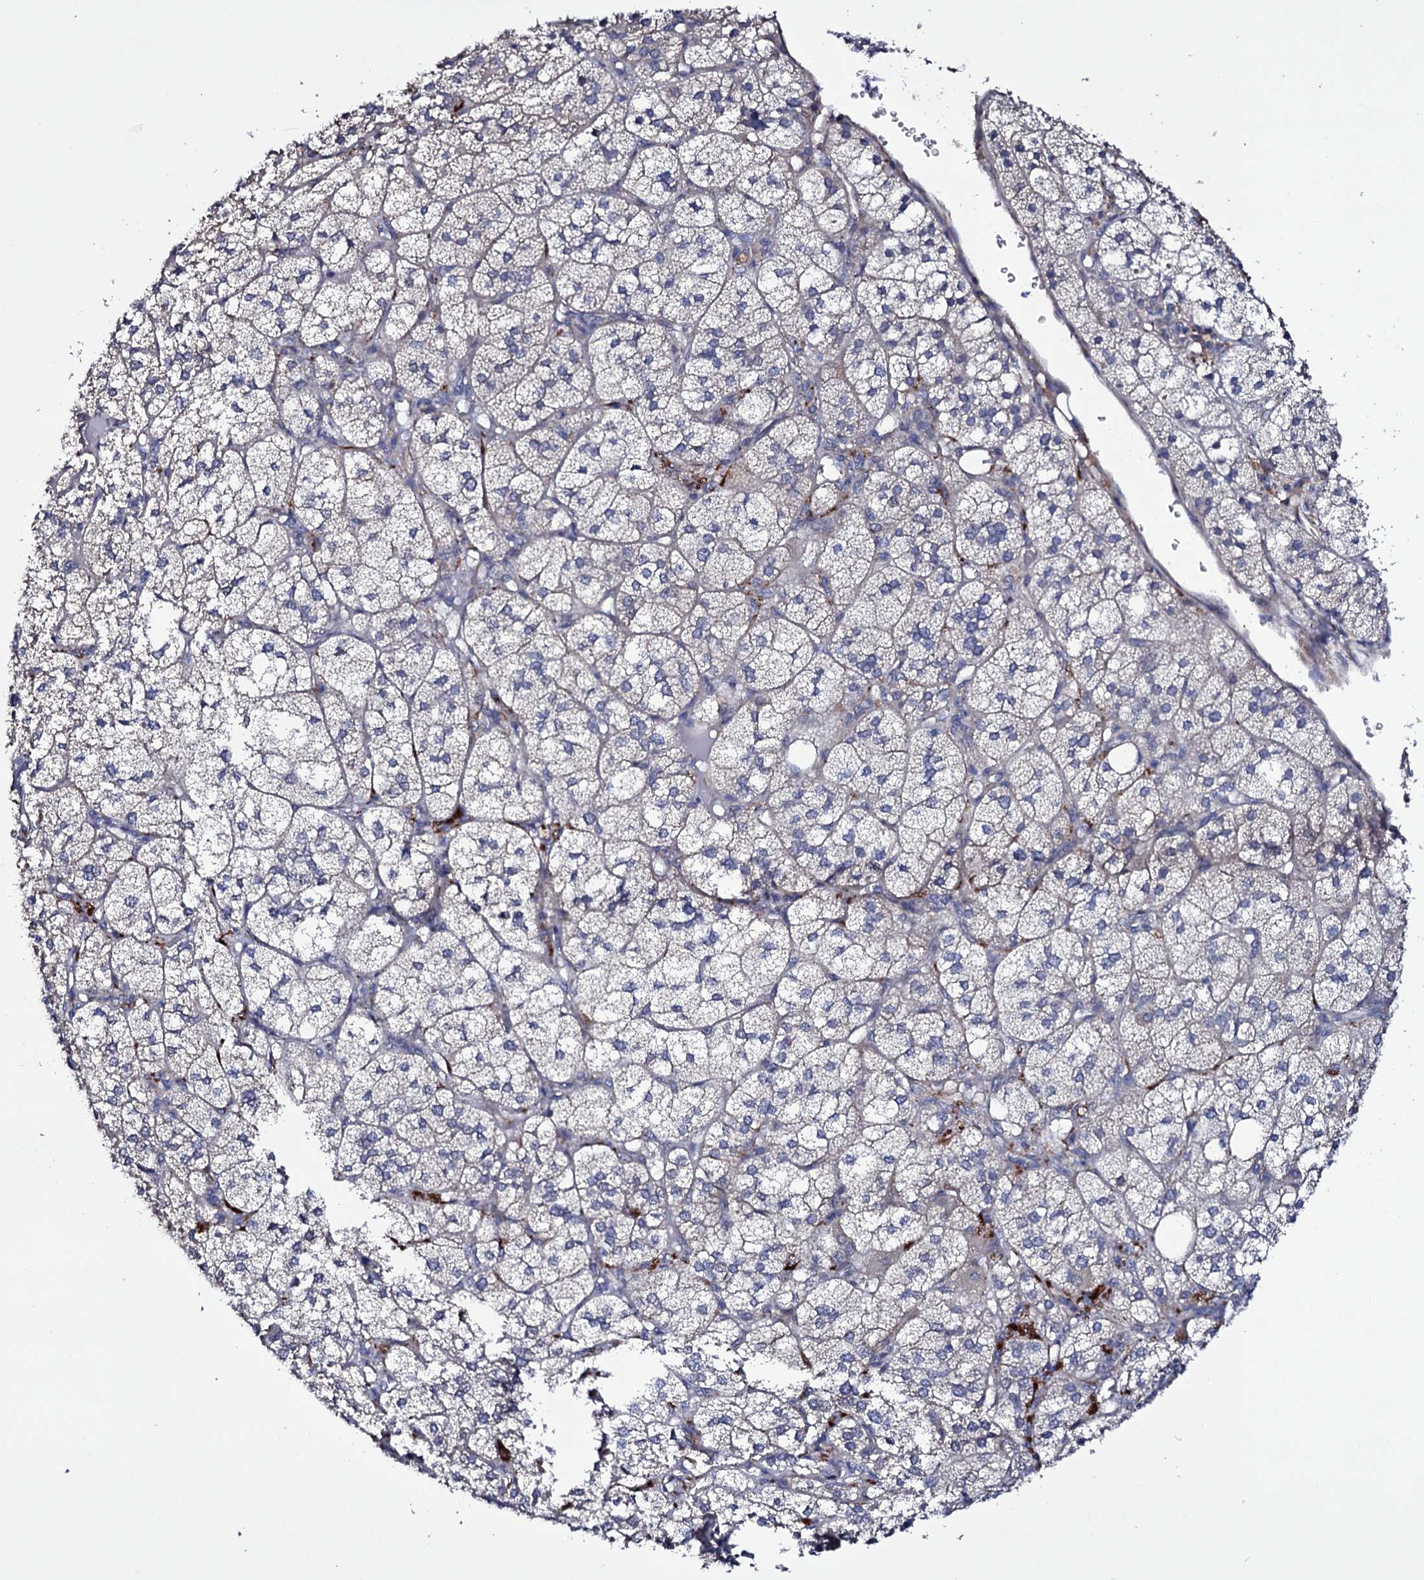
{"staining": {"intensity": "moderate", "quantity": "<25%", "location": "cytoplasmic/membranous"}, "tissue": "adrenal gland", "cell_type": "Glandular cells", "image_type": "normal", "snomed": [{"axis": "morphology", "description": "Normal tissue, NOS"}, {"axis": "topography", "description": "Adrenal gland"}], "caption": "Protein expression analysis of benign adrenal gland shows moderate cytoplasmic/membranous expression in approximately <25% of glandular cells.", "gene": "BCL2L14", "patient": {"sex": "female", "age": 61}}